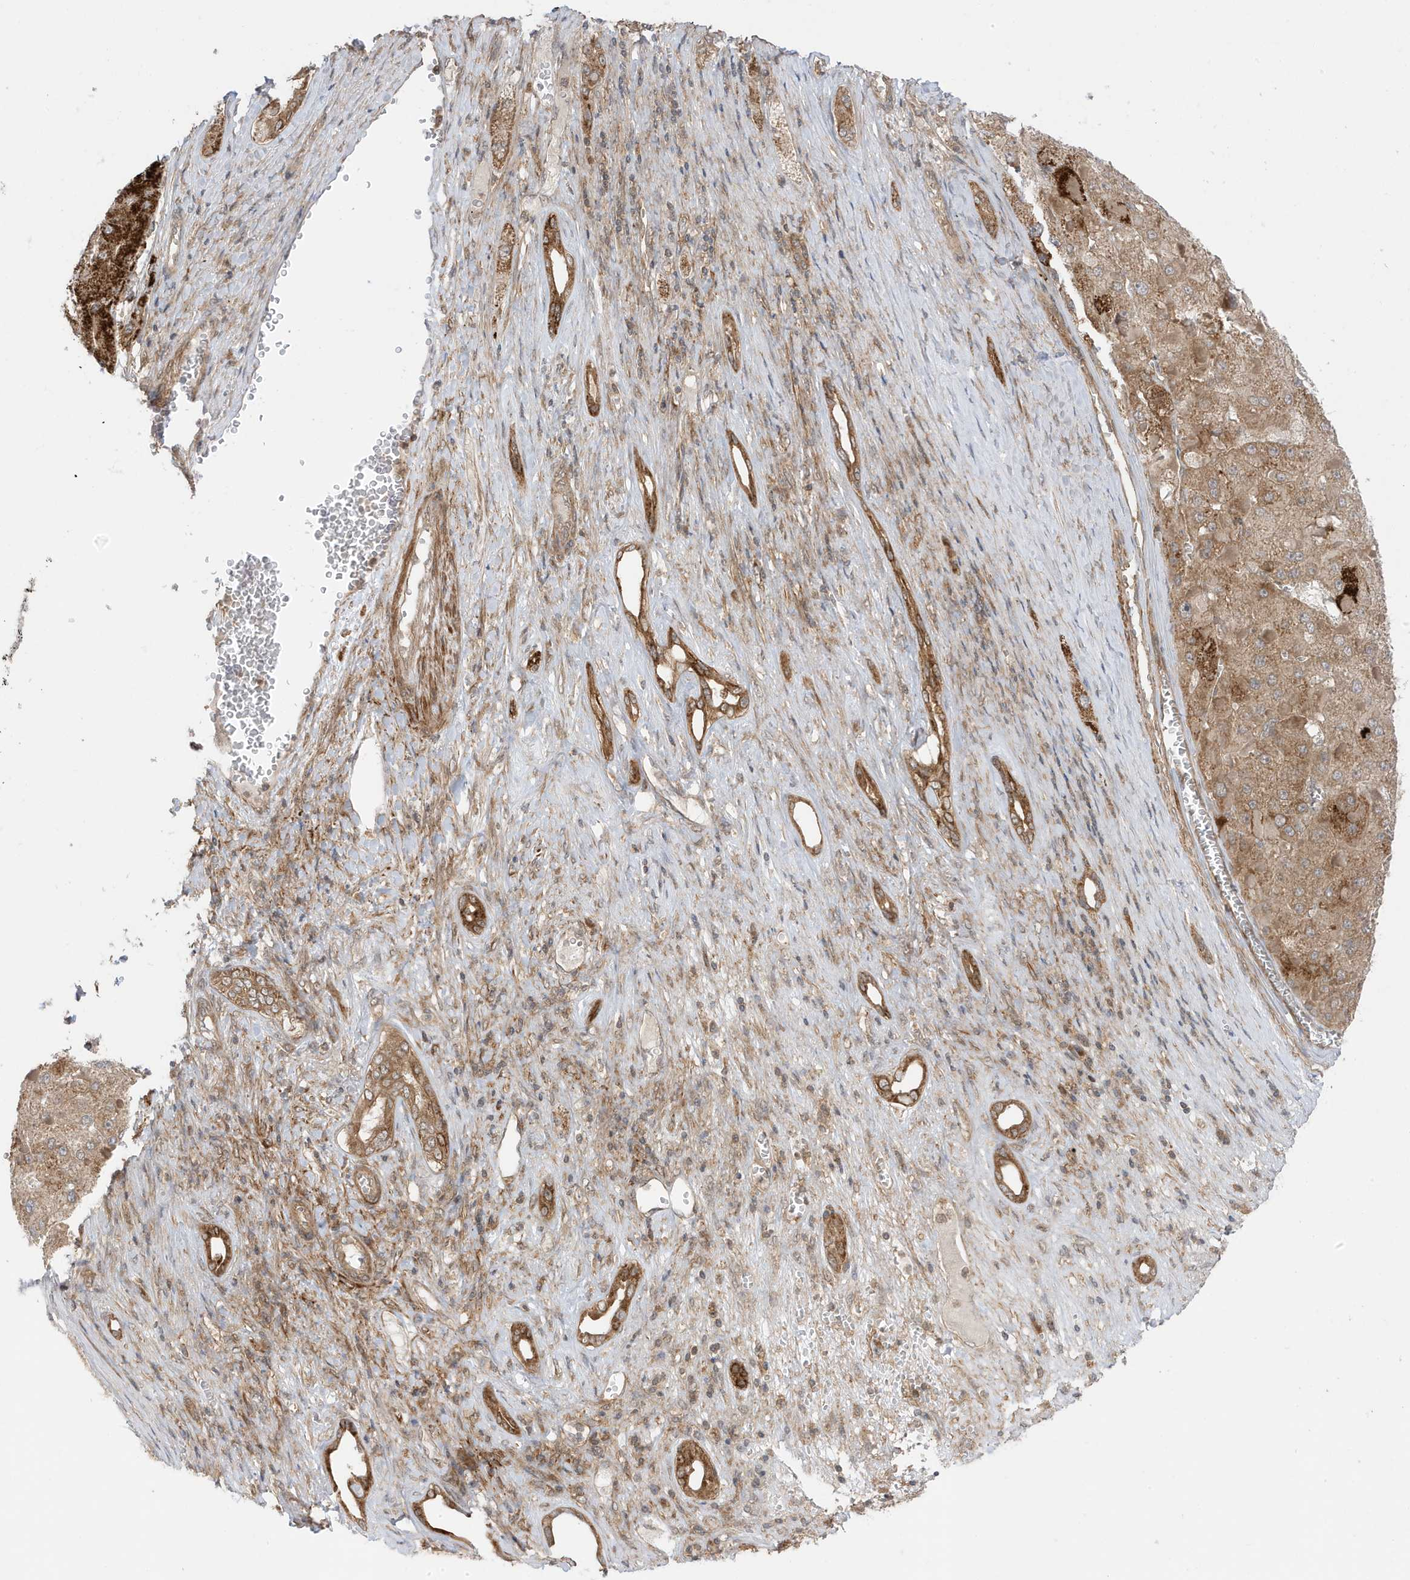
{"staining": {"intensity": "moderate", "quantity": ">75%", "location": "cytoplasmic/membranous"}, "tissue": "liver cancer", "cell_type": "Tumor cells", "image_type": "cancer", "snomed": [{"axis": "morphology", "description": "Carcinoma, Hepatocellular, NOS"}, {"axis": "topography", "description": "Liver"}], "caption": "IHC of human hepatocellular carcinoma (liver) shows medium levels of moderate cytoplasmic/membranous staining in about >75% of tumor cells.", "gene": "DHX36", "patient": {"sex": "female", "age": 73}}